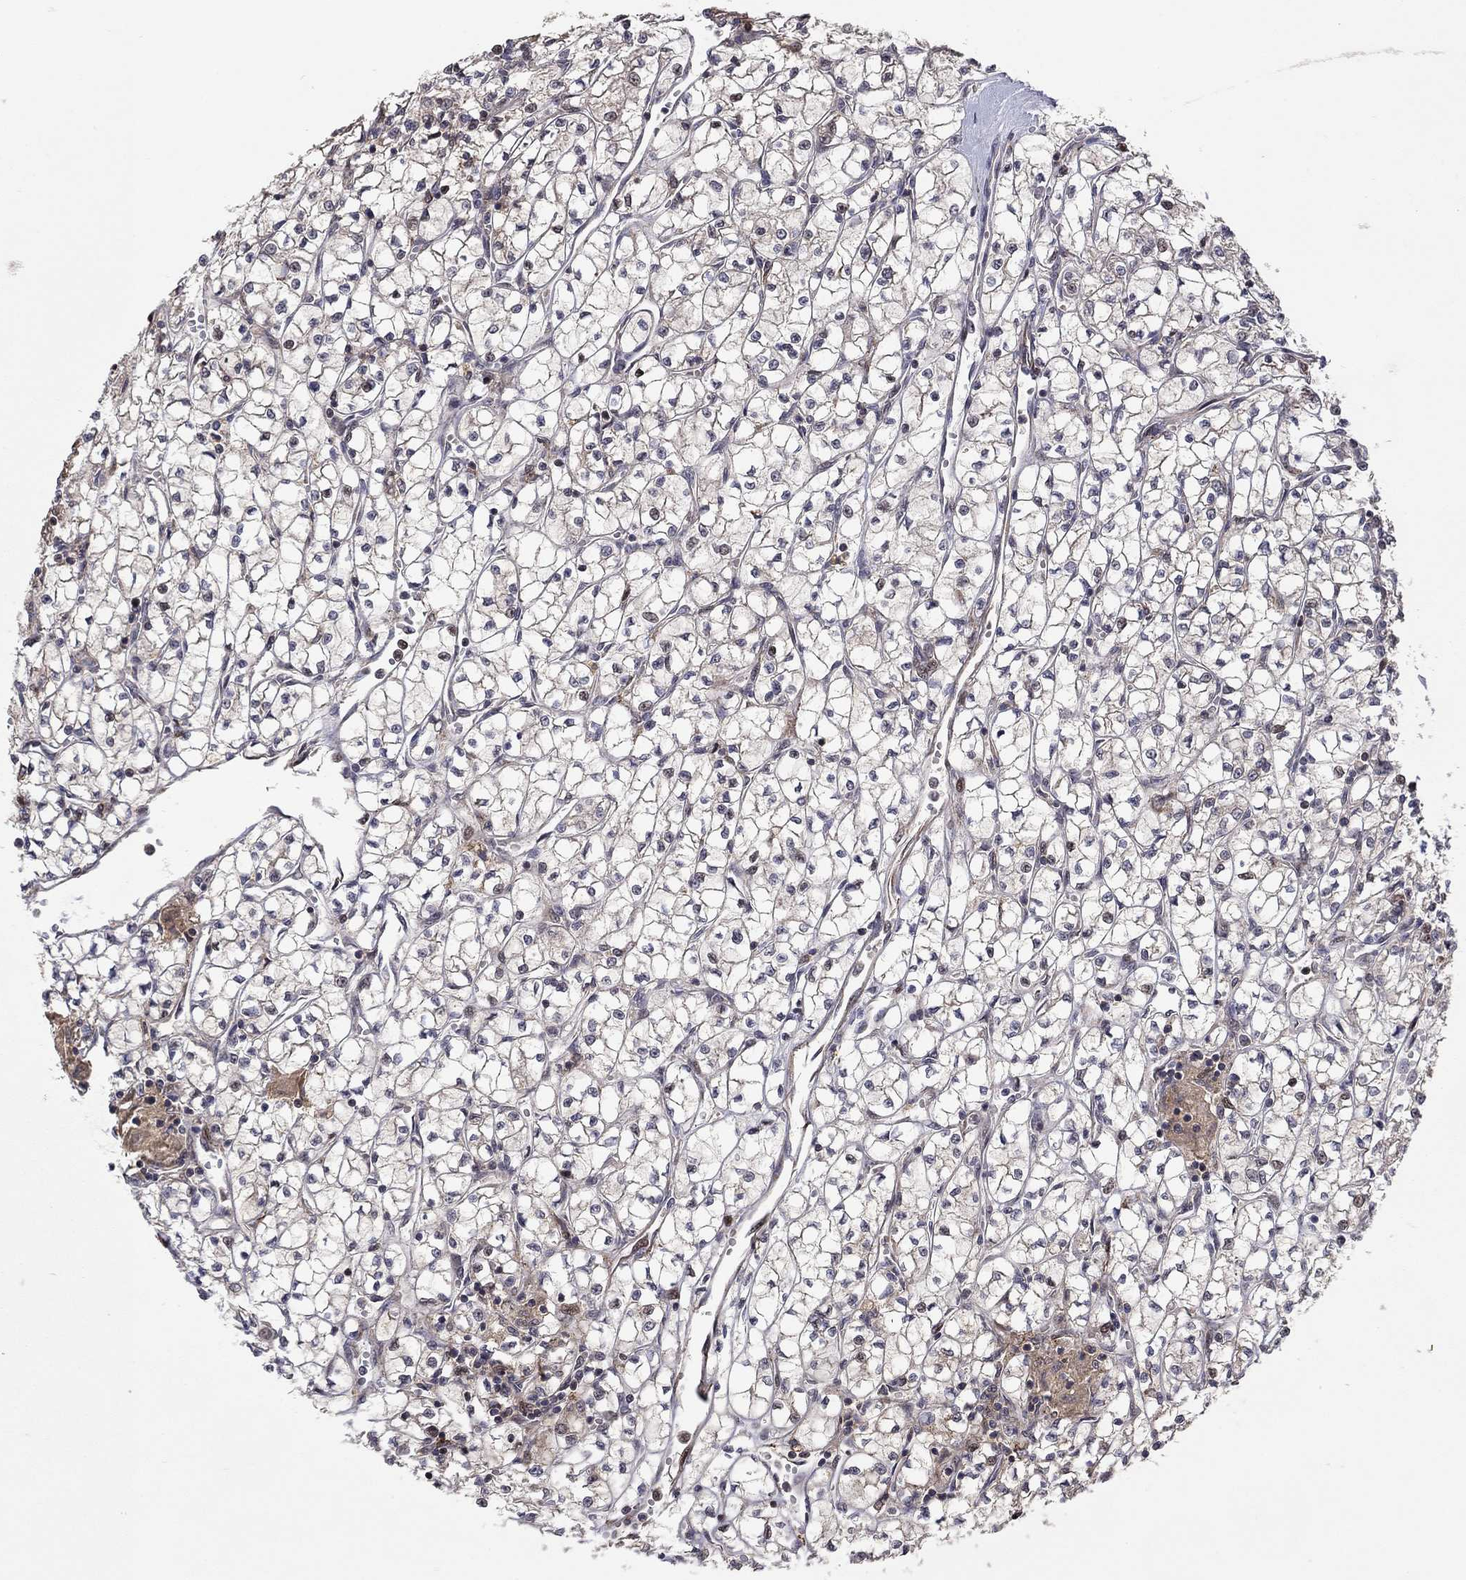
{"staining": {"intensity": "negative", "quantity": "none", "location": "none"}, "tissue": "renal cancer", "cell_type": "Tumor cells", "image_type": "cancer", "snomed": [{"axis": "morphology", "description": "Adenocarcinoma, NOS"}, {"axis": "topography", "description": "Kidney"}], "caption": "Immunohistochemical staining of human renal adenocarcinoma demonstrates no significant positivity in tumor cells.", "gene": "LPCAT4", "patient": {"sex": "female", "age": 64}}